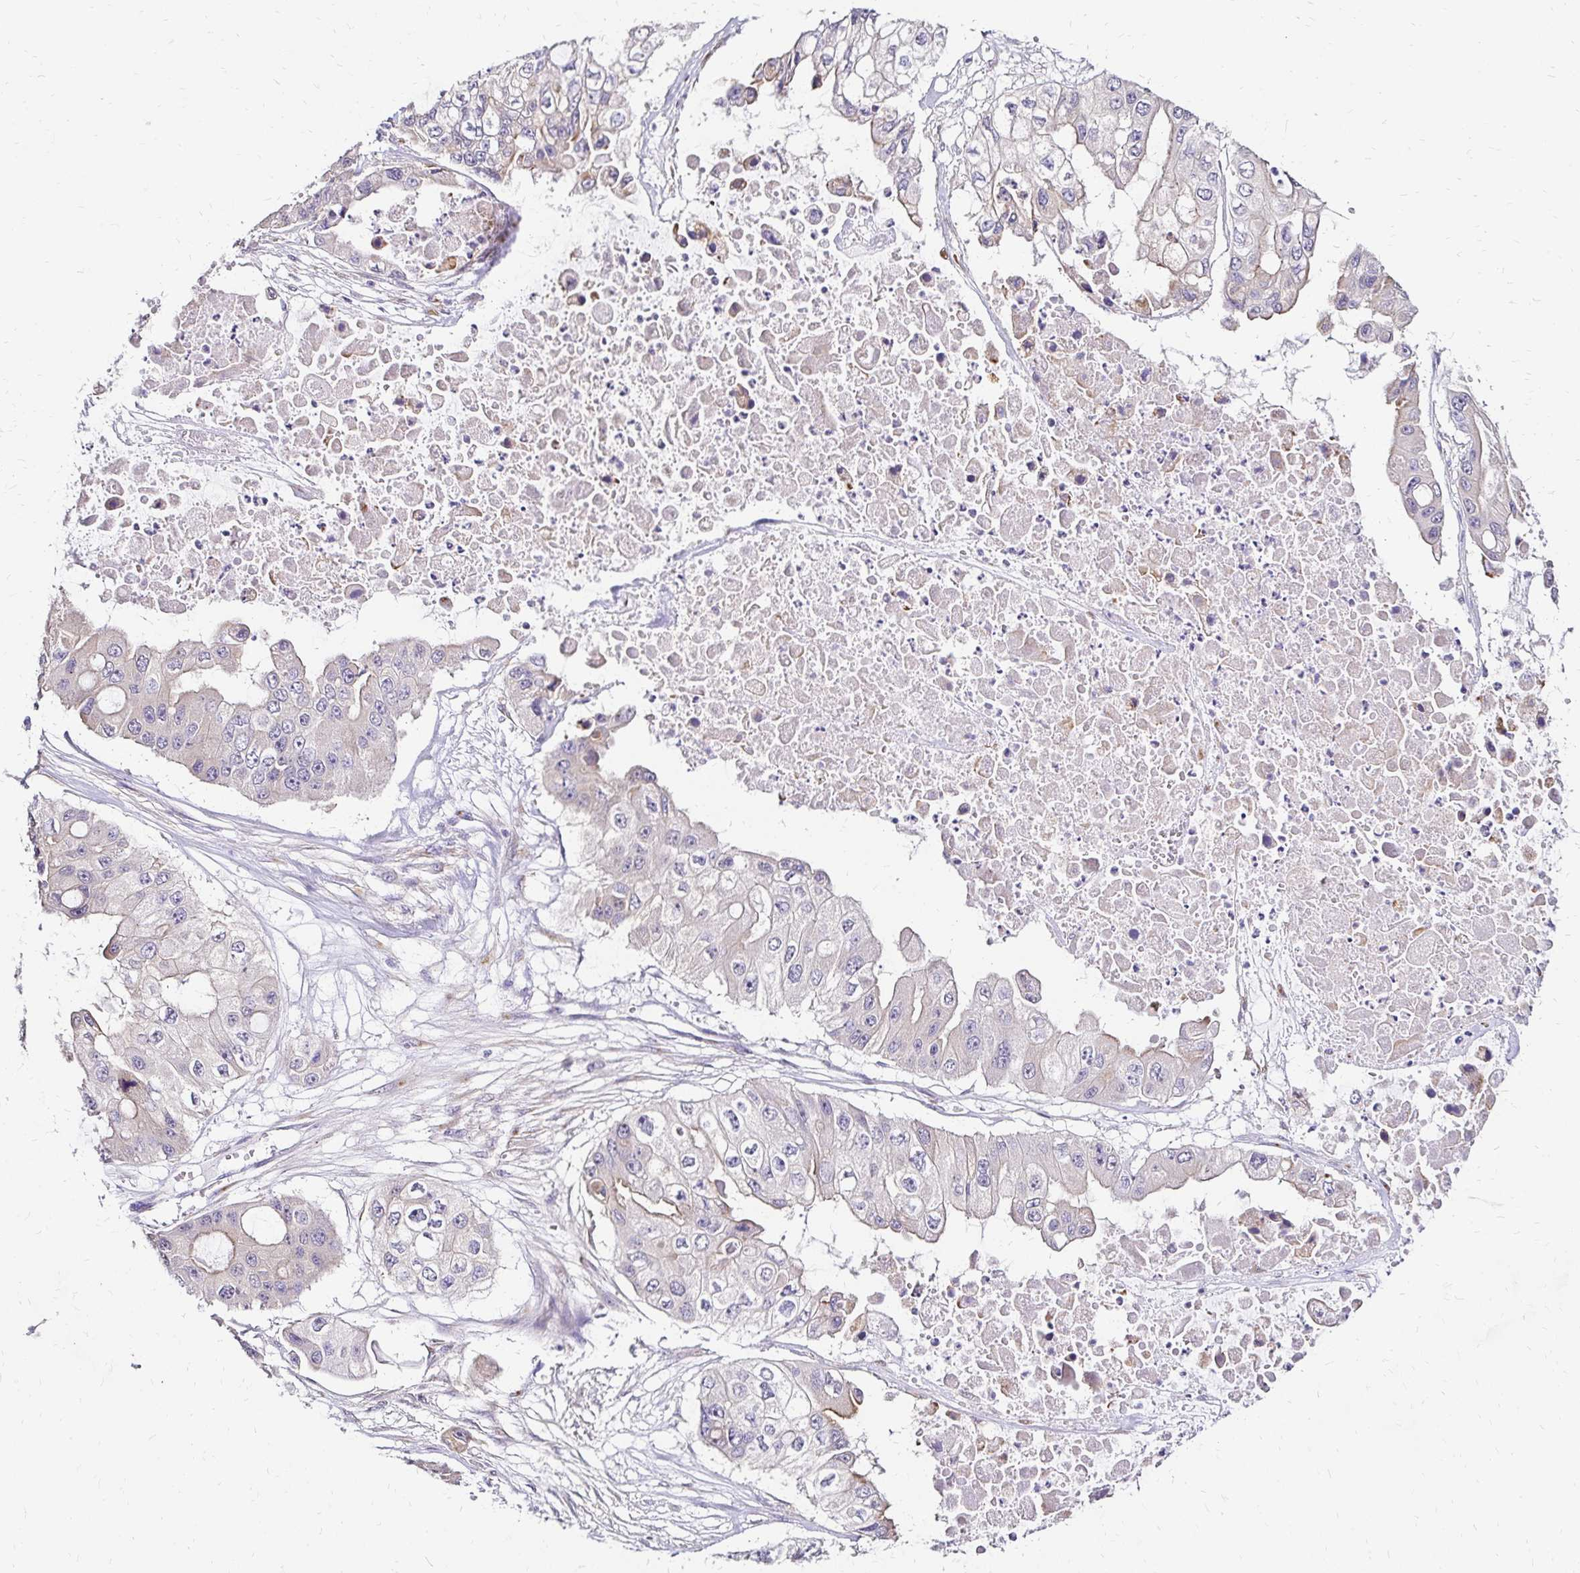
{"staining": {"intensity": "negative", "quantity": "none", "location": "none"}, "tissue": "ovarian cancer", "cell_type": "Tumor cells", "image_type": "cancer", "snomed": [{"axis": "morphology", "description": "Cystadenocarcinoma, serous, NOS"}, {"axis": "topography", "description": "Ovary"}], "caption": "Serous cystadenocarcinoma (ovarian) was stained to show a protein in brown. There is no significant staining in tumor cells. The staining is performed using DAB (3,3'-diaminobenzidine) brown chromogen with nuclei counter-stained in using hematoxylin.", "gene": "PRIMA1", "patient": {"sex": "female", "age": 56}}